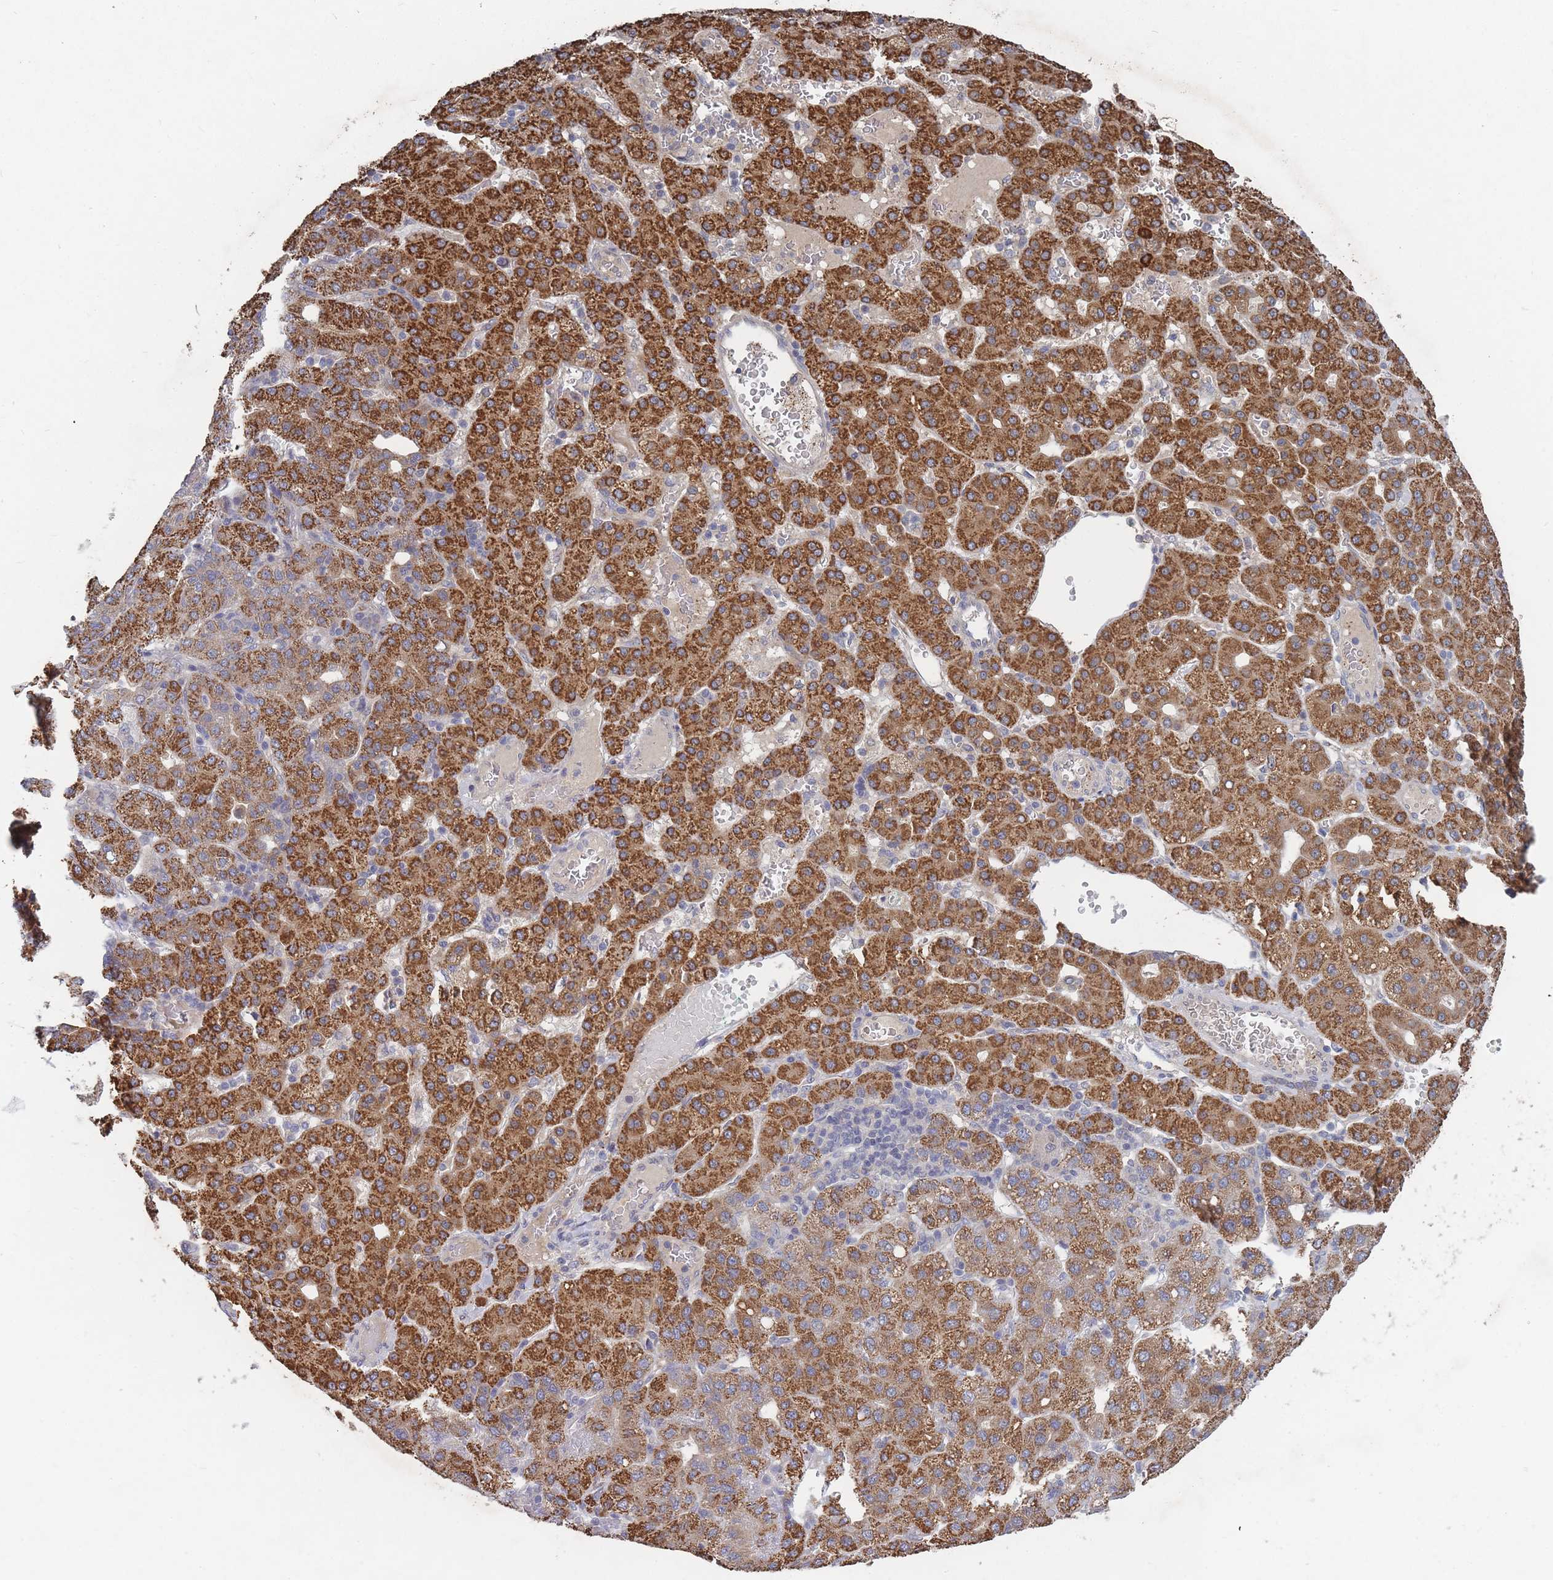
{"staining": {"intensity": "strong", "quantity": ">75%", "location": "cytoplasmic/membranous"}, "tissue": "liver cancer", "cell_type": "Tumor cells", "image_type": "cancer", "snomed": [{"axis": "morphology", "description": "Carcinoma, Hepatocellular, NOS"}, {"axis": "topography", "description": "Liver"}], "caption": "Immunohistochemistry histopathology image of neoplastic tissue: human liver cancer (hepatocellular carcinoma) stained using immunohistochemistry exhibits high levels of strong protein expression localized specifically in the cytoplasmic/membranous of tumor cells, appearing as a cytoplasmic/membranous brown color.", "gene": "SLC35F5", "patient": {"sex": "male", "age": 65}}